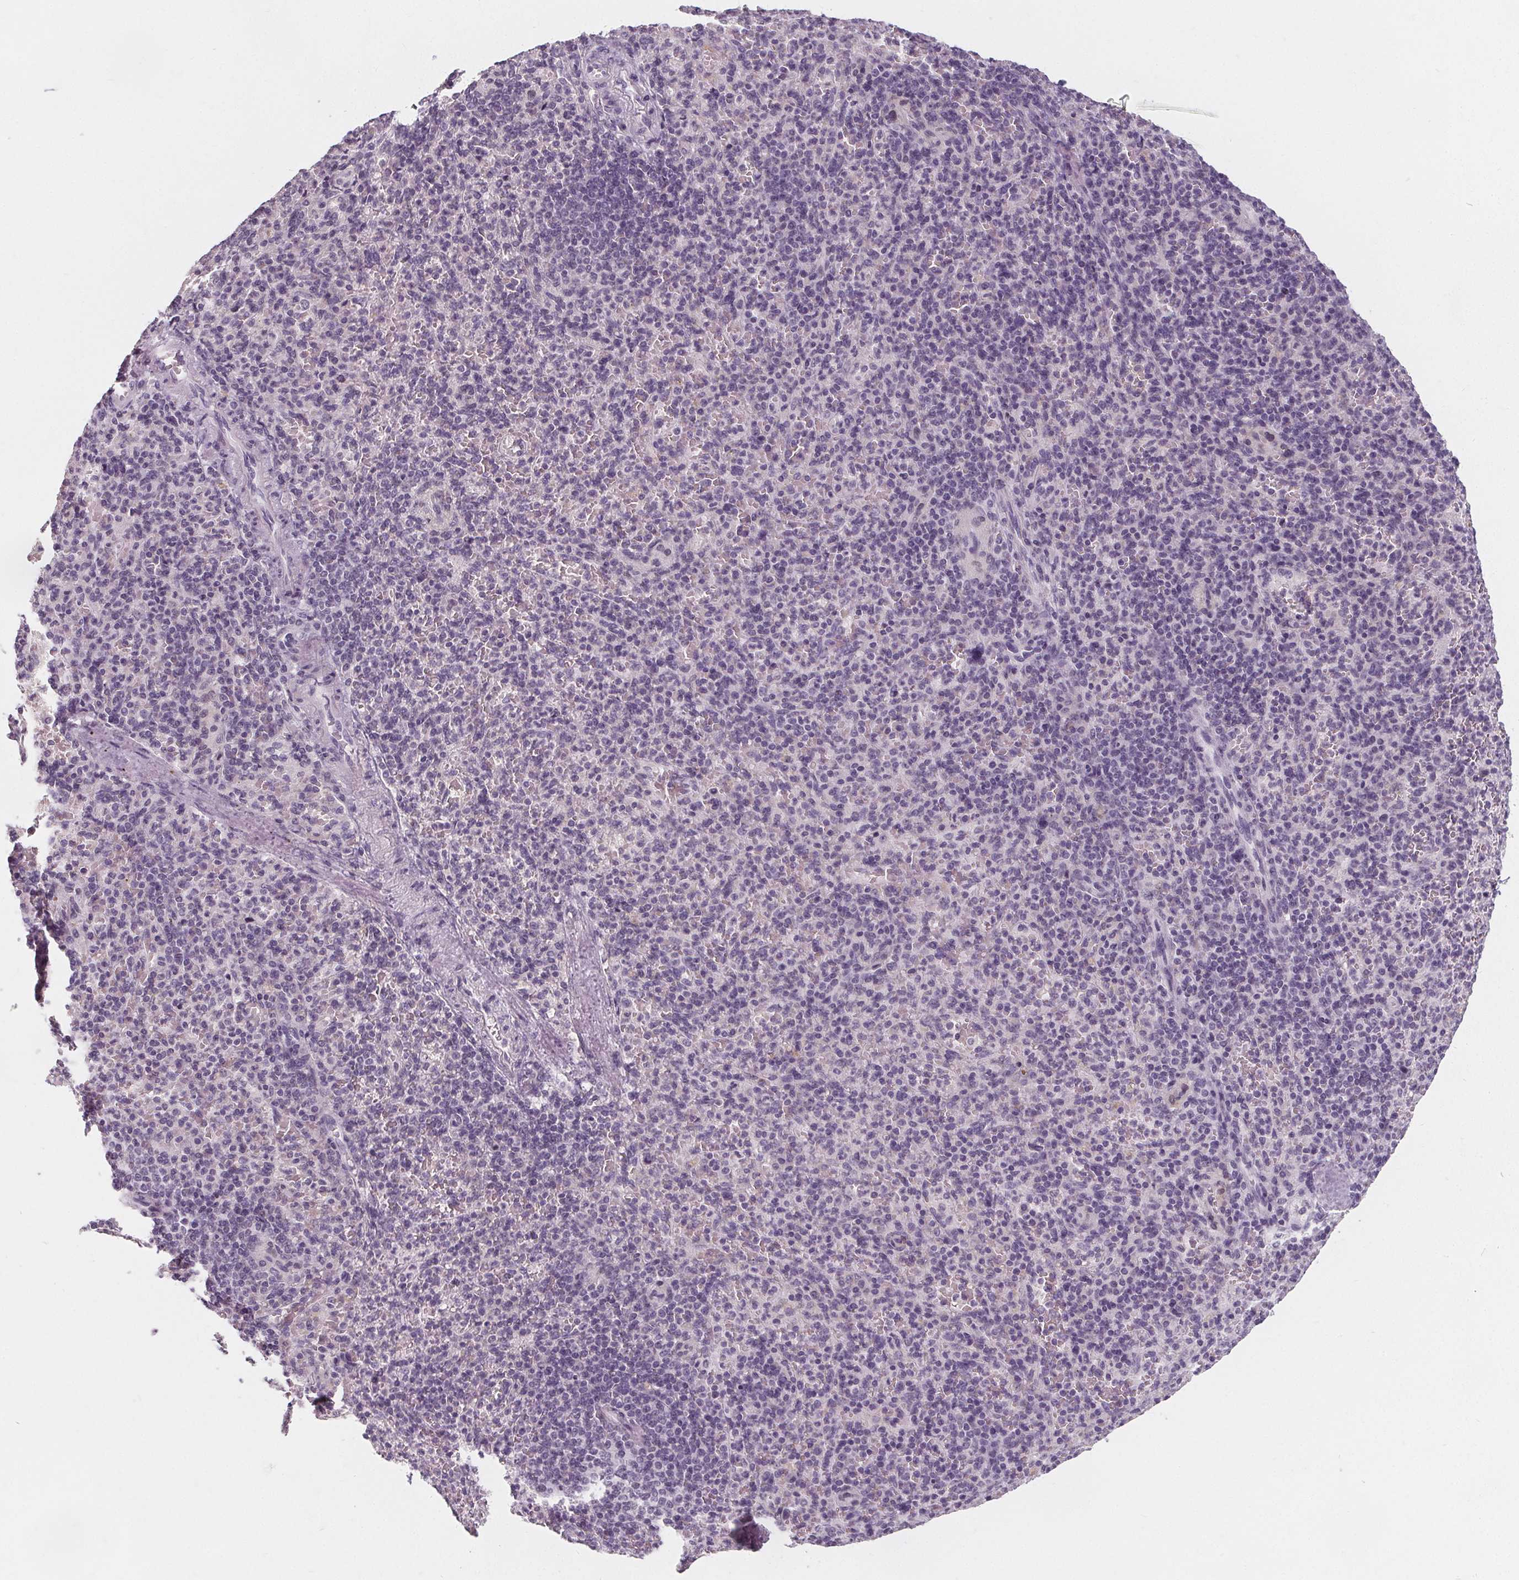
{"staining": {"intensity": "negative", "quantity": "none", "location": "none"}, "tissue": "spleen", "cell_type": "Cells in red pulp", "image_type": "normal", "snomed": [{"axis": "morphology", "description": "Normal tissue, NOS"}, {"axis": "topography", "description": "Spleen"}], "caption": "An immunohistochemistry (IHC) micrograph of normal spleen is shown. There is no staining in cells in red pulp of spleen.", "gene": "DBX2", "patient": {"sex": "female", "age": 74}}